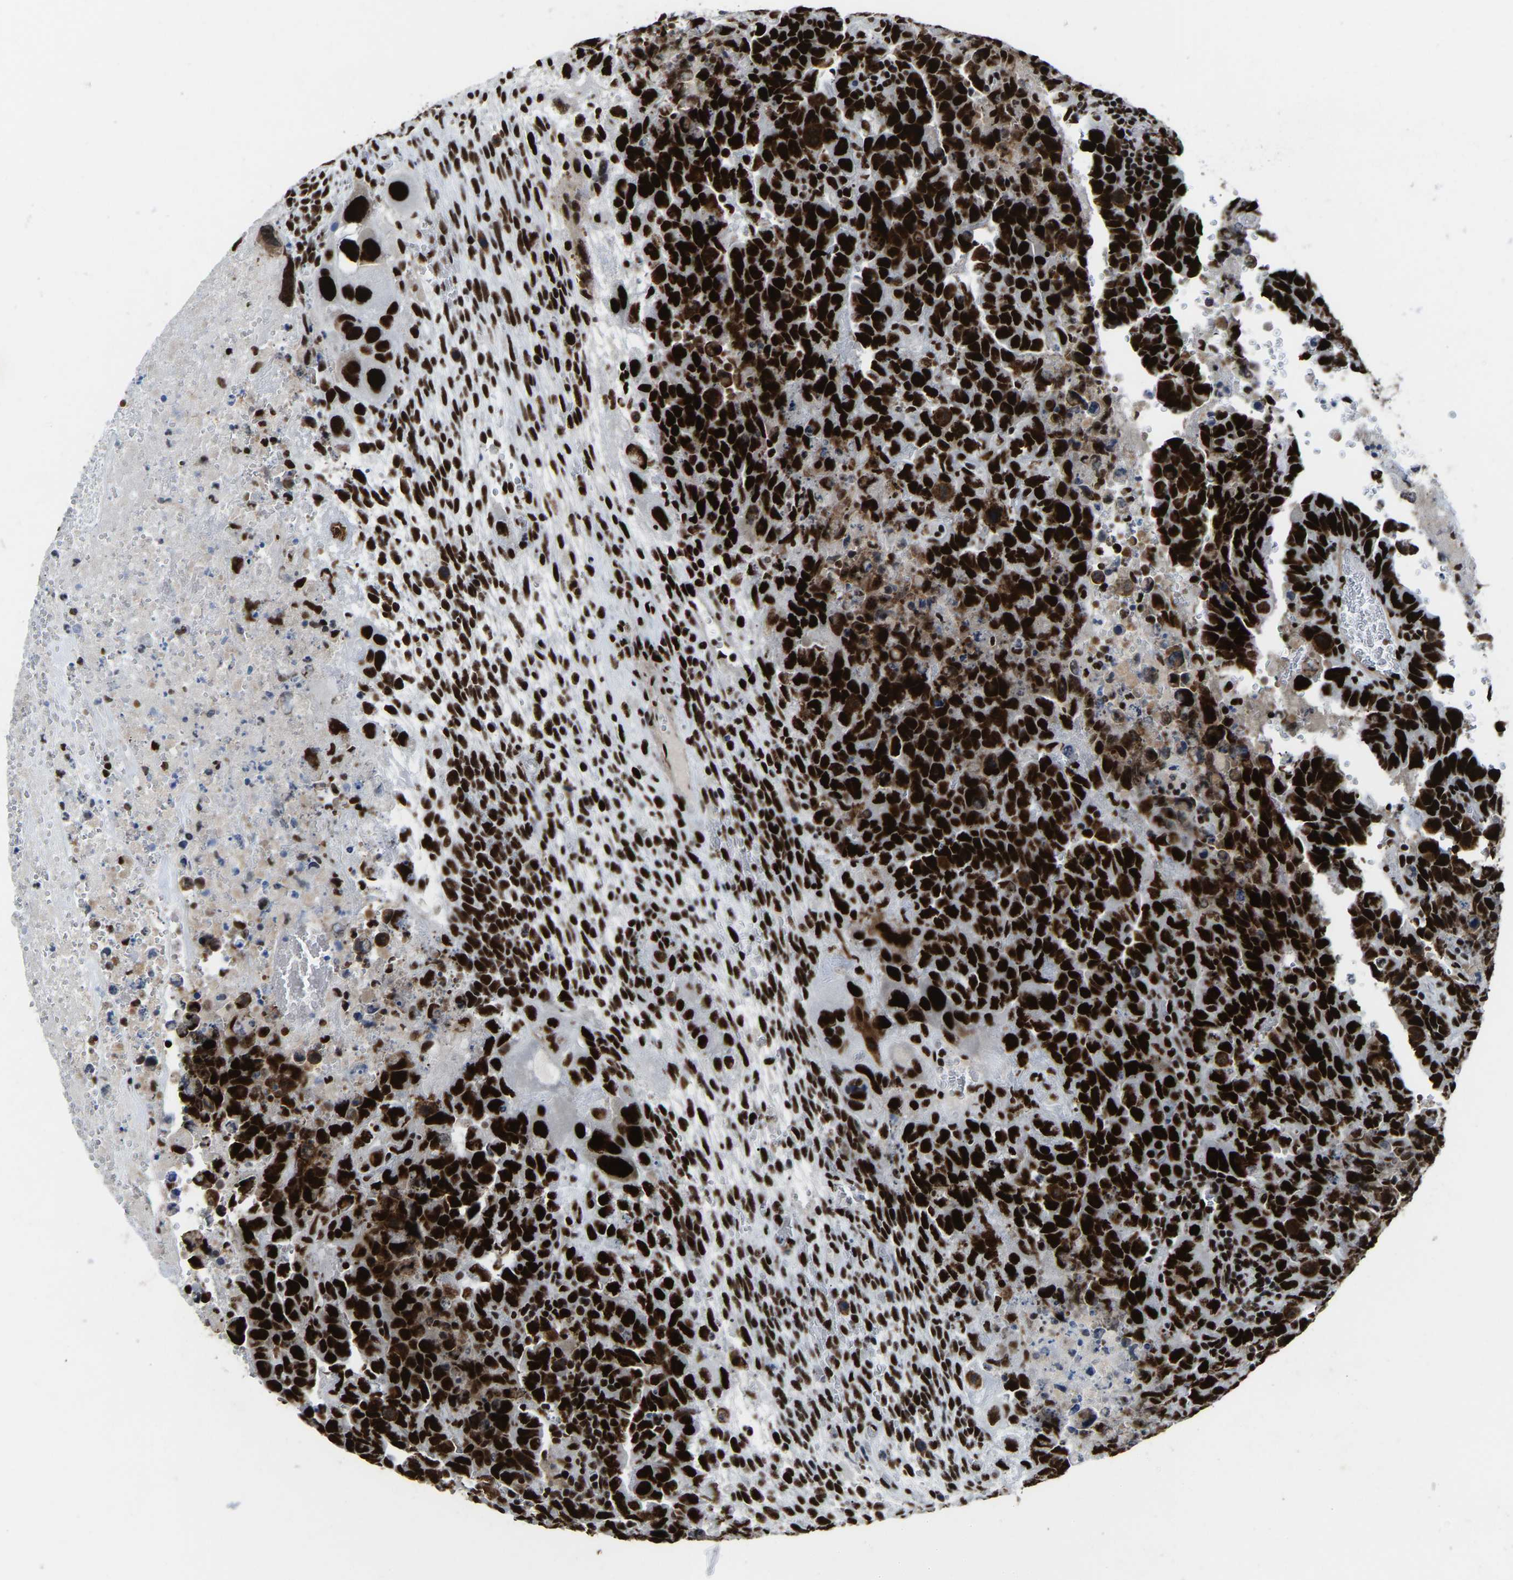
{"staining": {"intensity": "strong", "quantity": ">75%", "location": "nuclear"}, "tissue": "testis cancer", "cell_type": "Tumor cells", "image_type": "cancer", "snomed": [{"axis": "morphology", "description": "Carcinoma, Embryonal, NOS"}, {"axis": "topography", "description": "Testis"}], "caption": "Immunohistochemistry (IHC) histopathology image of testis embryonal carcinoma stained for a protein (brown), which exhibits high levels of strong nuclear positivity in approximately >75% of tumor cells.", "gene": "DDX5", "patient": {"sex": "male", "age": 28}}